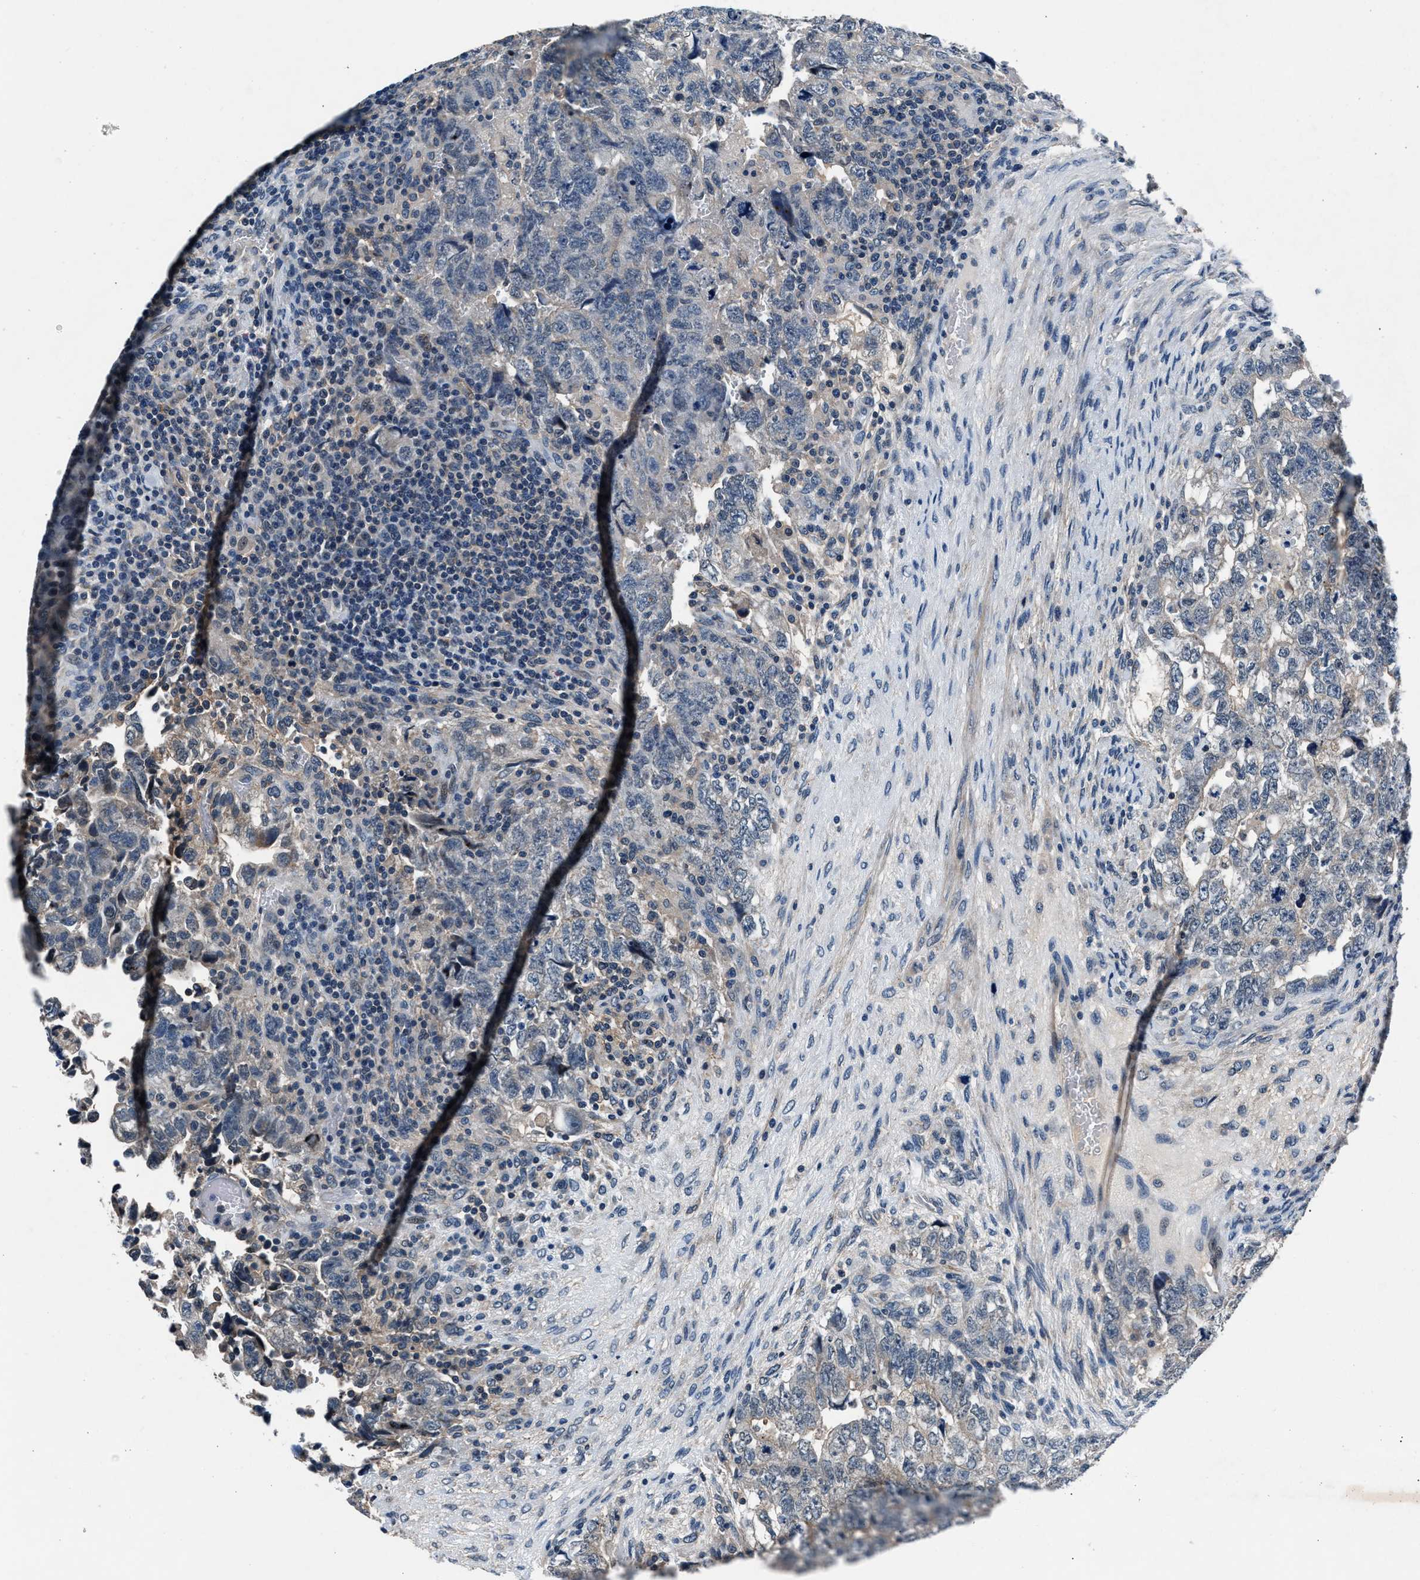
{"staining": {"intensity": "negative", "quantity": "none", "location": "none"}, "tissue": "testis cancer", "cell_type": "Tumor cells", "image_type": "cancer", "snomed": [{"axis": "morphology", "description": "Carcinoma, Embryonal, NOS"}, {"axis": "topography", "description": "Testis"}], "caption": "High power microscopy histopathology image of an immunohistochemistry micrograph of testis cancer, revealing no significant positivity in tumor cells. Nuclei are stained in blue.", "gene": "DENND6B", "patient": {"sex": "male", "age": 36}}